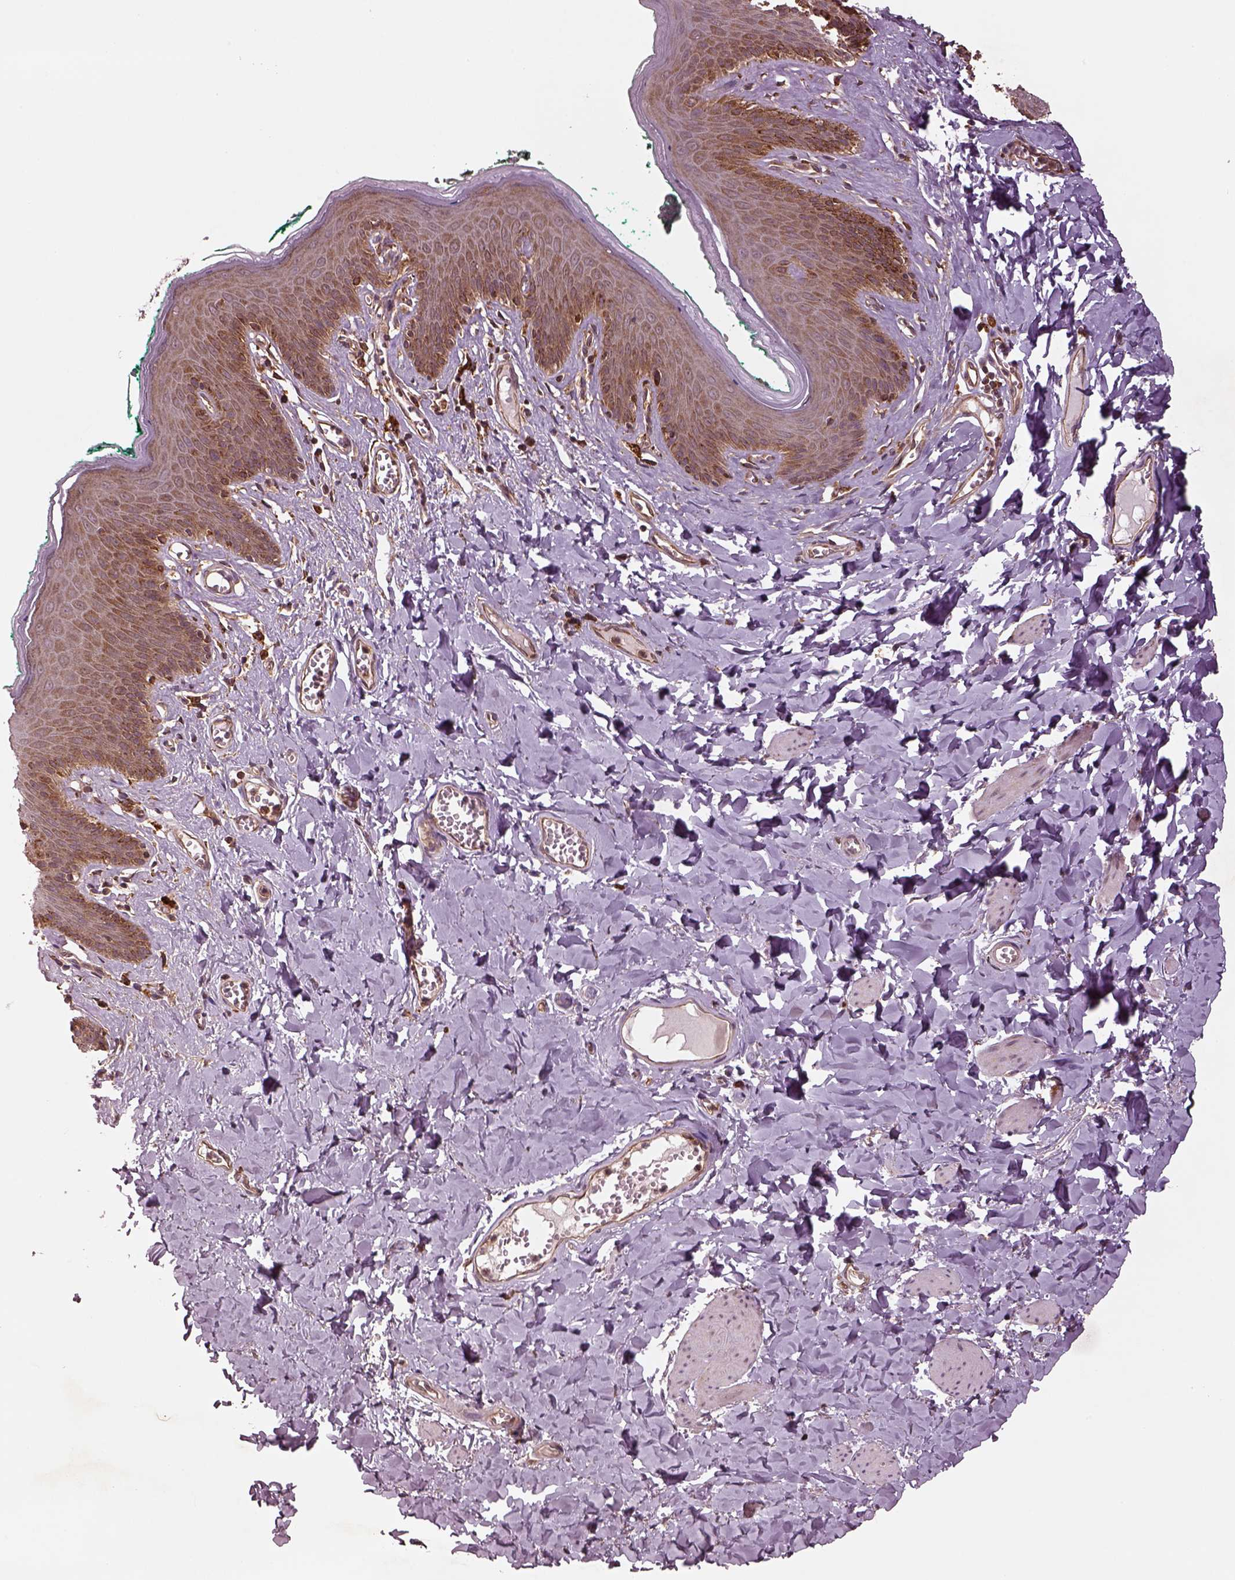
{"staining": {"intensity": "moderate", "quantity": "25%-75%", "location": "cytoplasmic/membranous"}, "tissue": "skin", "cell_type": "Epidermal cells", "image_type": "normal", "snomed": [{"axis": "morphology", "description": "Normal tissue, NOS"}, {"axis": "topography", "description": "Vulva"}, {"axis": "topography", "description": "Peripheral nerve tissue"}], "caption": "Normal skin was stained to show a protein in brown. There is medium levels of moderate cytoplasmic/membranous staining in approximately 25%-75% of epidermal cells.", "gene": "WASHC2A", "patient": {"sex": "female", "age": 66}}